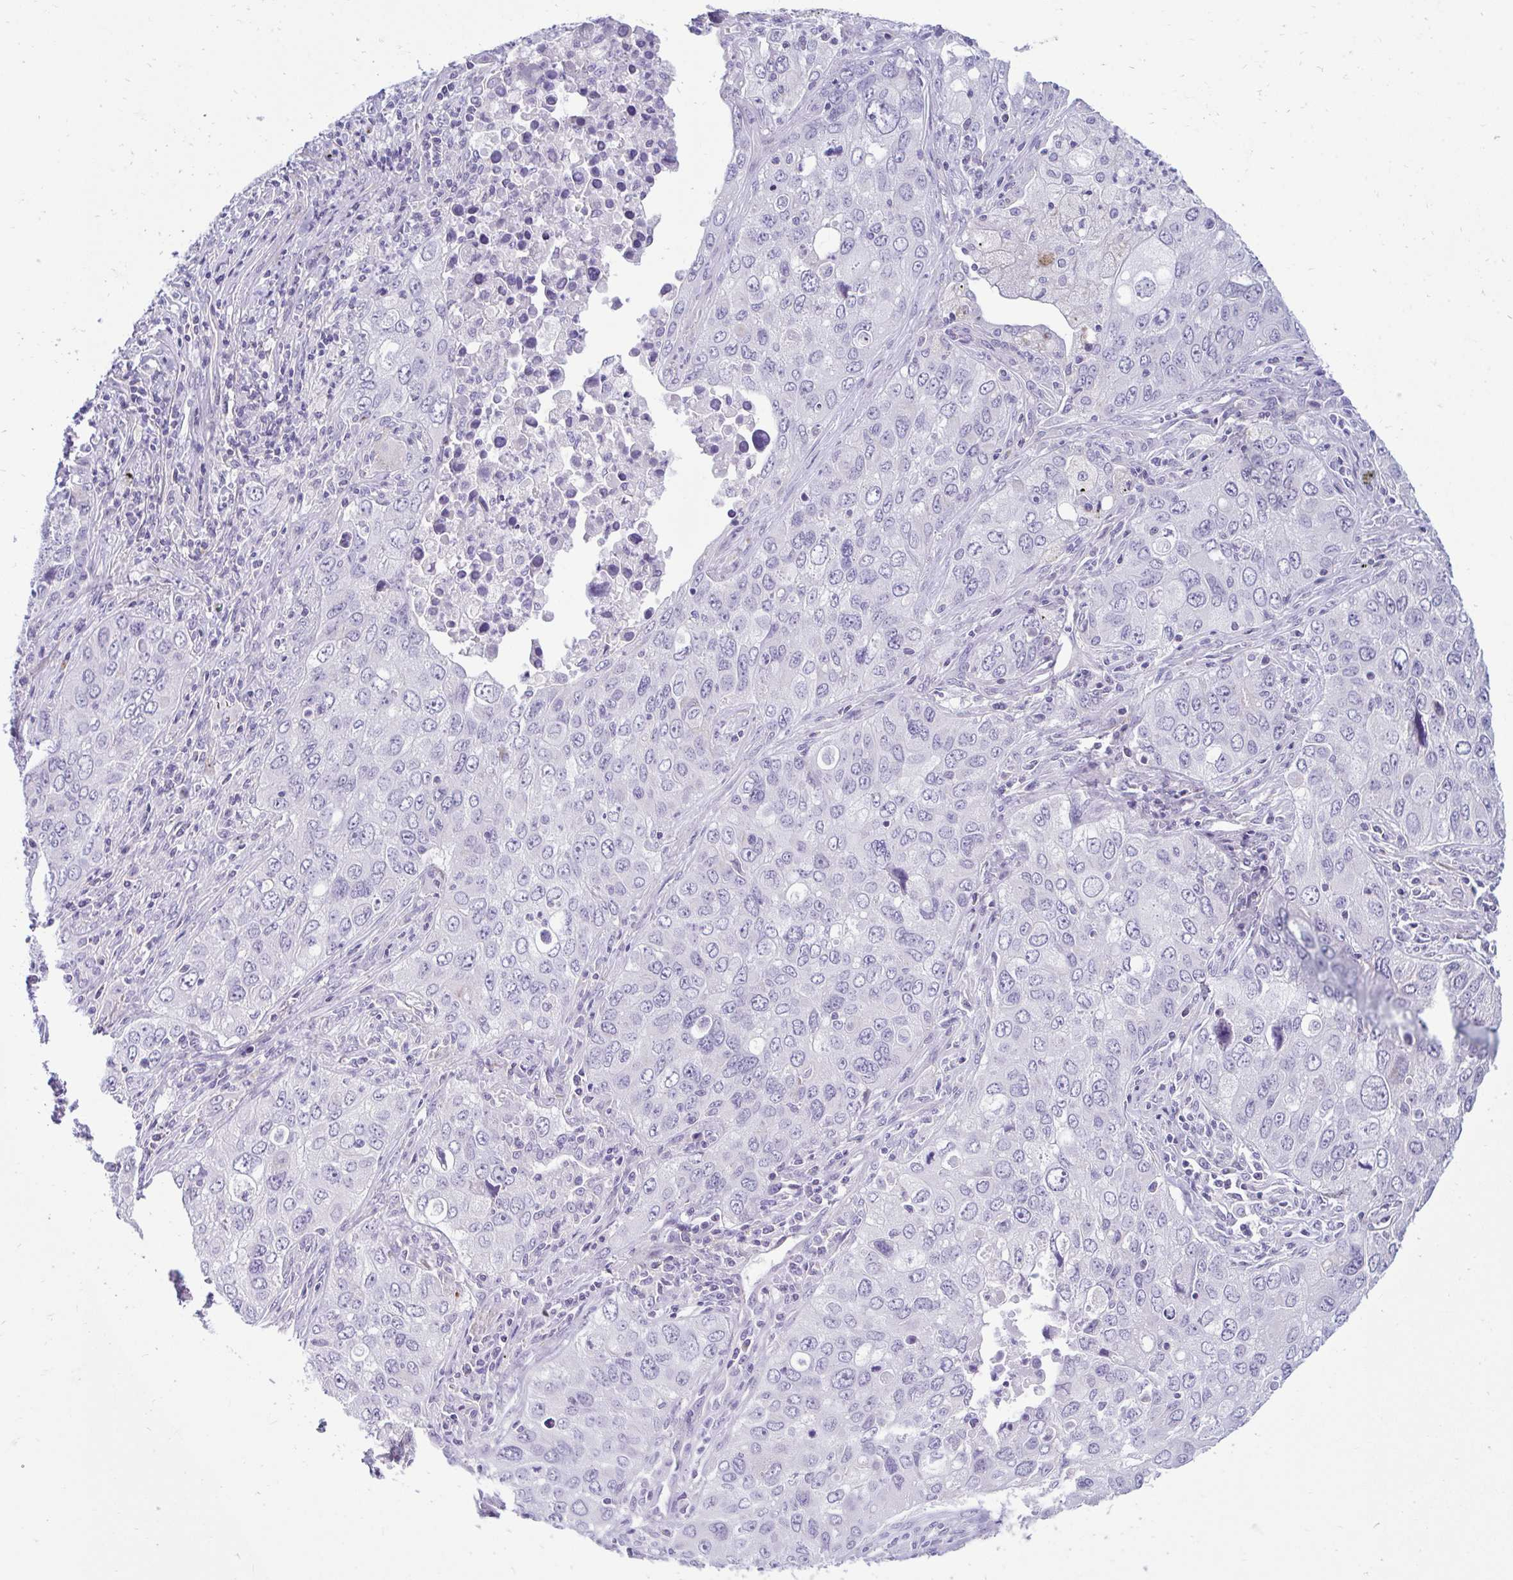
{"staining": {"intensity": "negative", "quantity": "none", "location": "none"}, "tissue": "lung cancer", "cell_type": "Tumor cells", "image_type": "cancer", "snomed": [{"axis": "morphology", "description": "Adenocarcinoma, NOS"}, {"axis": "morphology", "description": "Adenocarcinoma, metastatic, NOS"}, {"axis": "topography", "description": "Lymph node"}, {"axis": "topography", "description": "Lung"}], "caption": "Immunohistochemistry (IHC) histopathology image of neoplastic tissue: lung adenocarcinoma stained with DAB (3,3'-diaminobenzidine) shows no significant protein positivity in tumor cells.", "gene": "UBL3", "patient": {"sex": "female", "age": 42}}